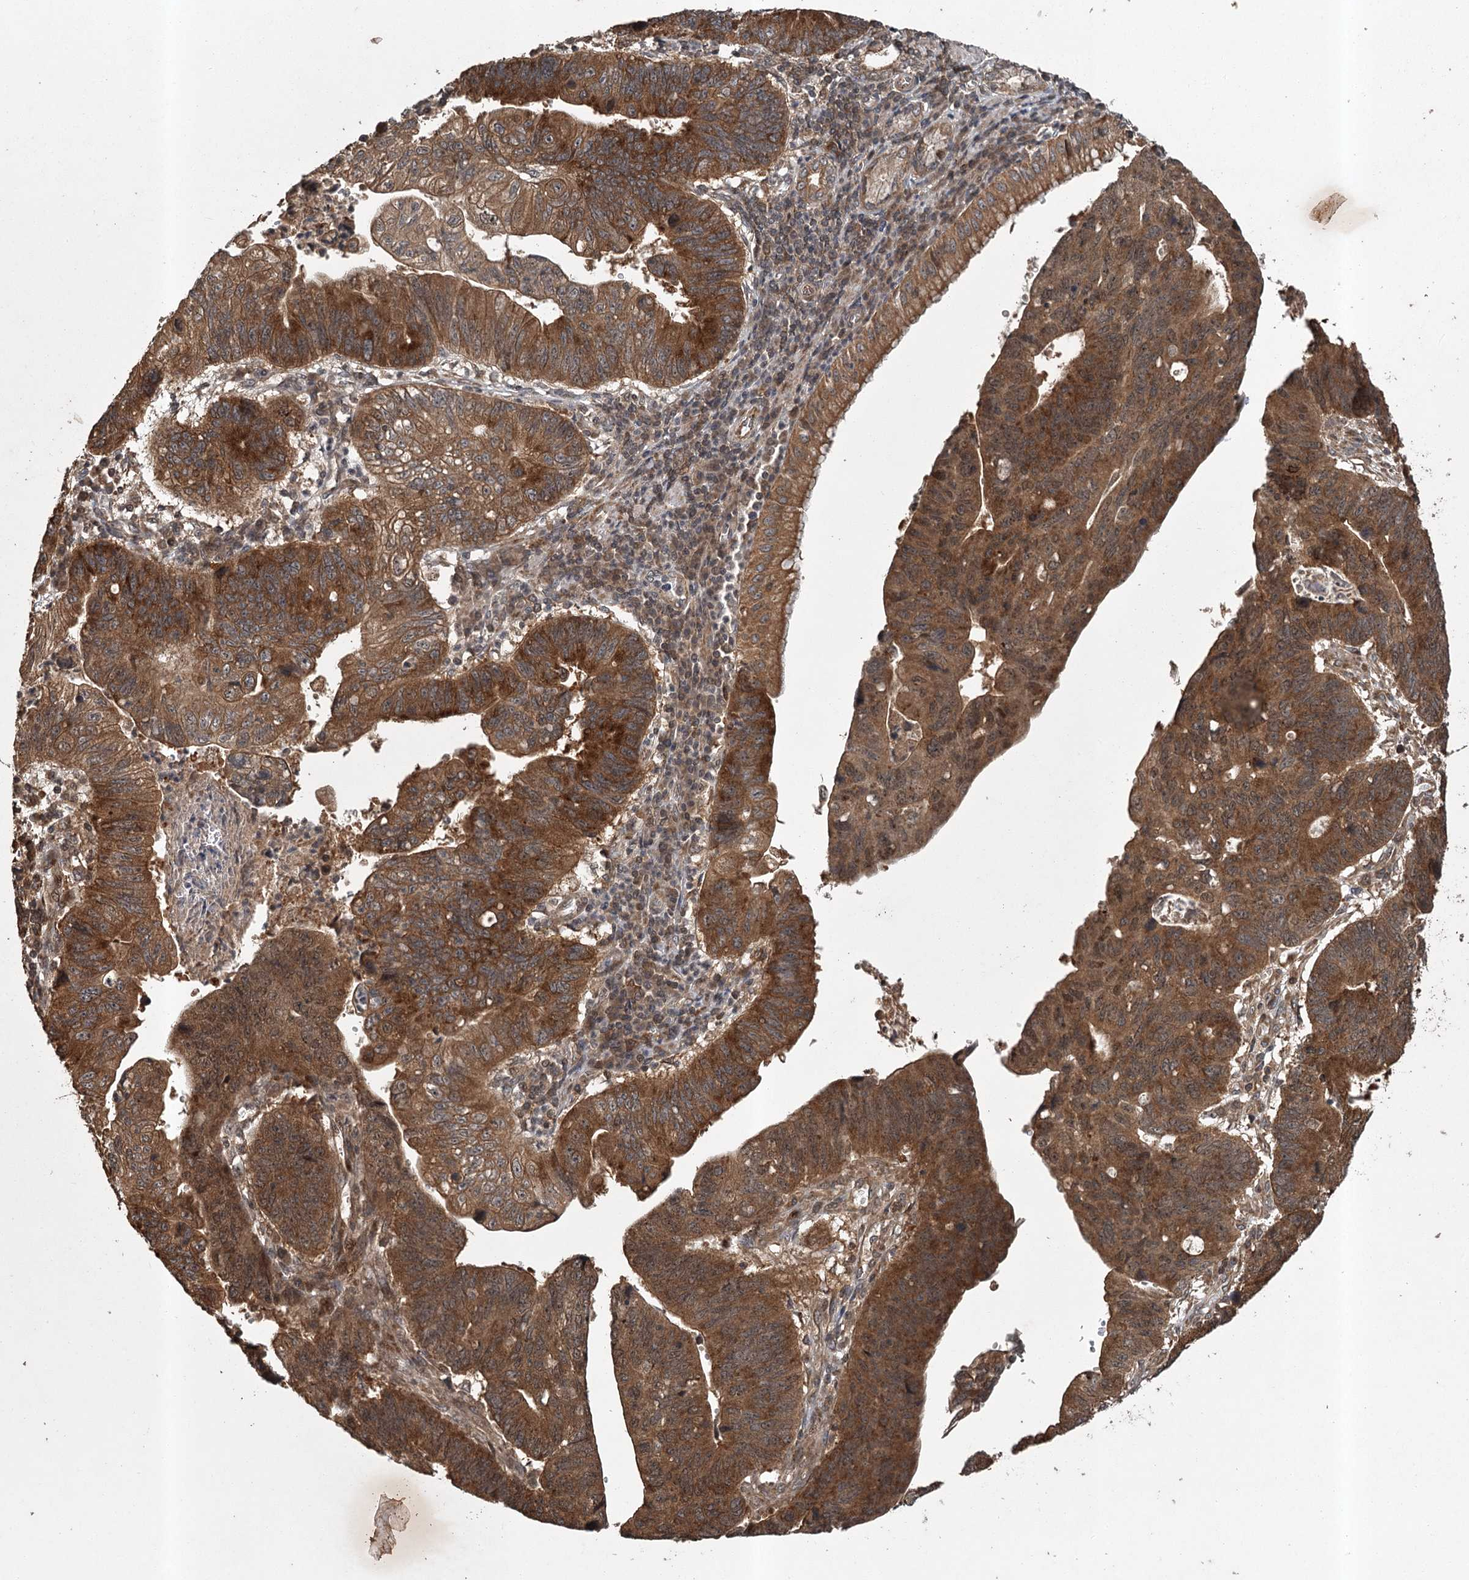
{"staining": {"intensity": "strong", "quantity": "25%-75%", "location": "cytoplasmic/membranous"}, "tissue": "stomach cancer", "cell_type": "Tumor cells", "image_type": "cancer", "snomed": [{"axis": "morphology", "description": "Adenocarcinoma, NOS"}, {"axis": "topography", "description": "Stomach"}], "caption": "Immunohistochemical staining of human stomach cancer exhibits high levels of strong cytoplasmic/membranous expression in approximately 25%-75% of tumor cells. The staining is performed using DAB (3,3'-diaminobenzidine) brown chromogen to label protein expression. The nuclei are counter-stained blue using hematoxylin.", "gene": "RPAP3", "patient": {"sex": "male", "age": 59}}